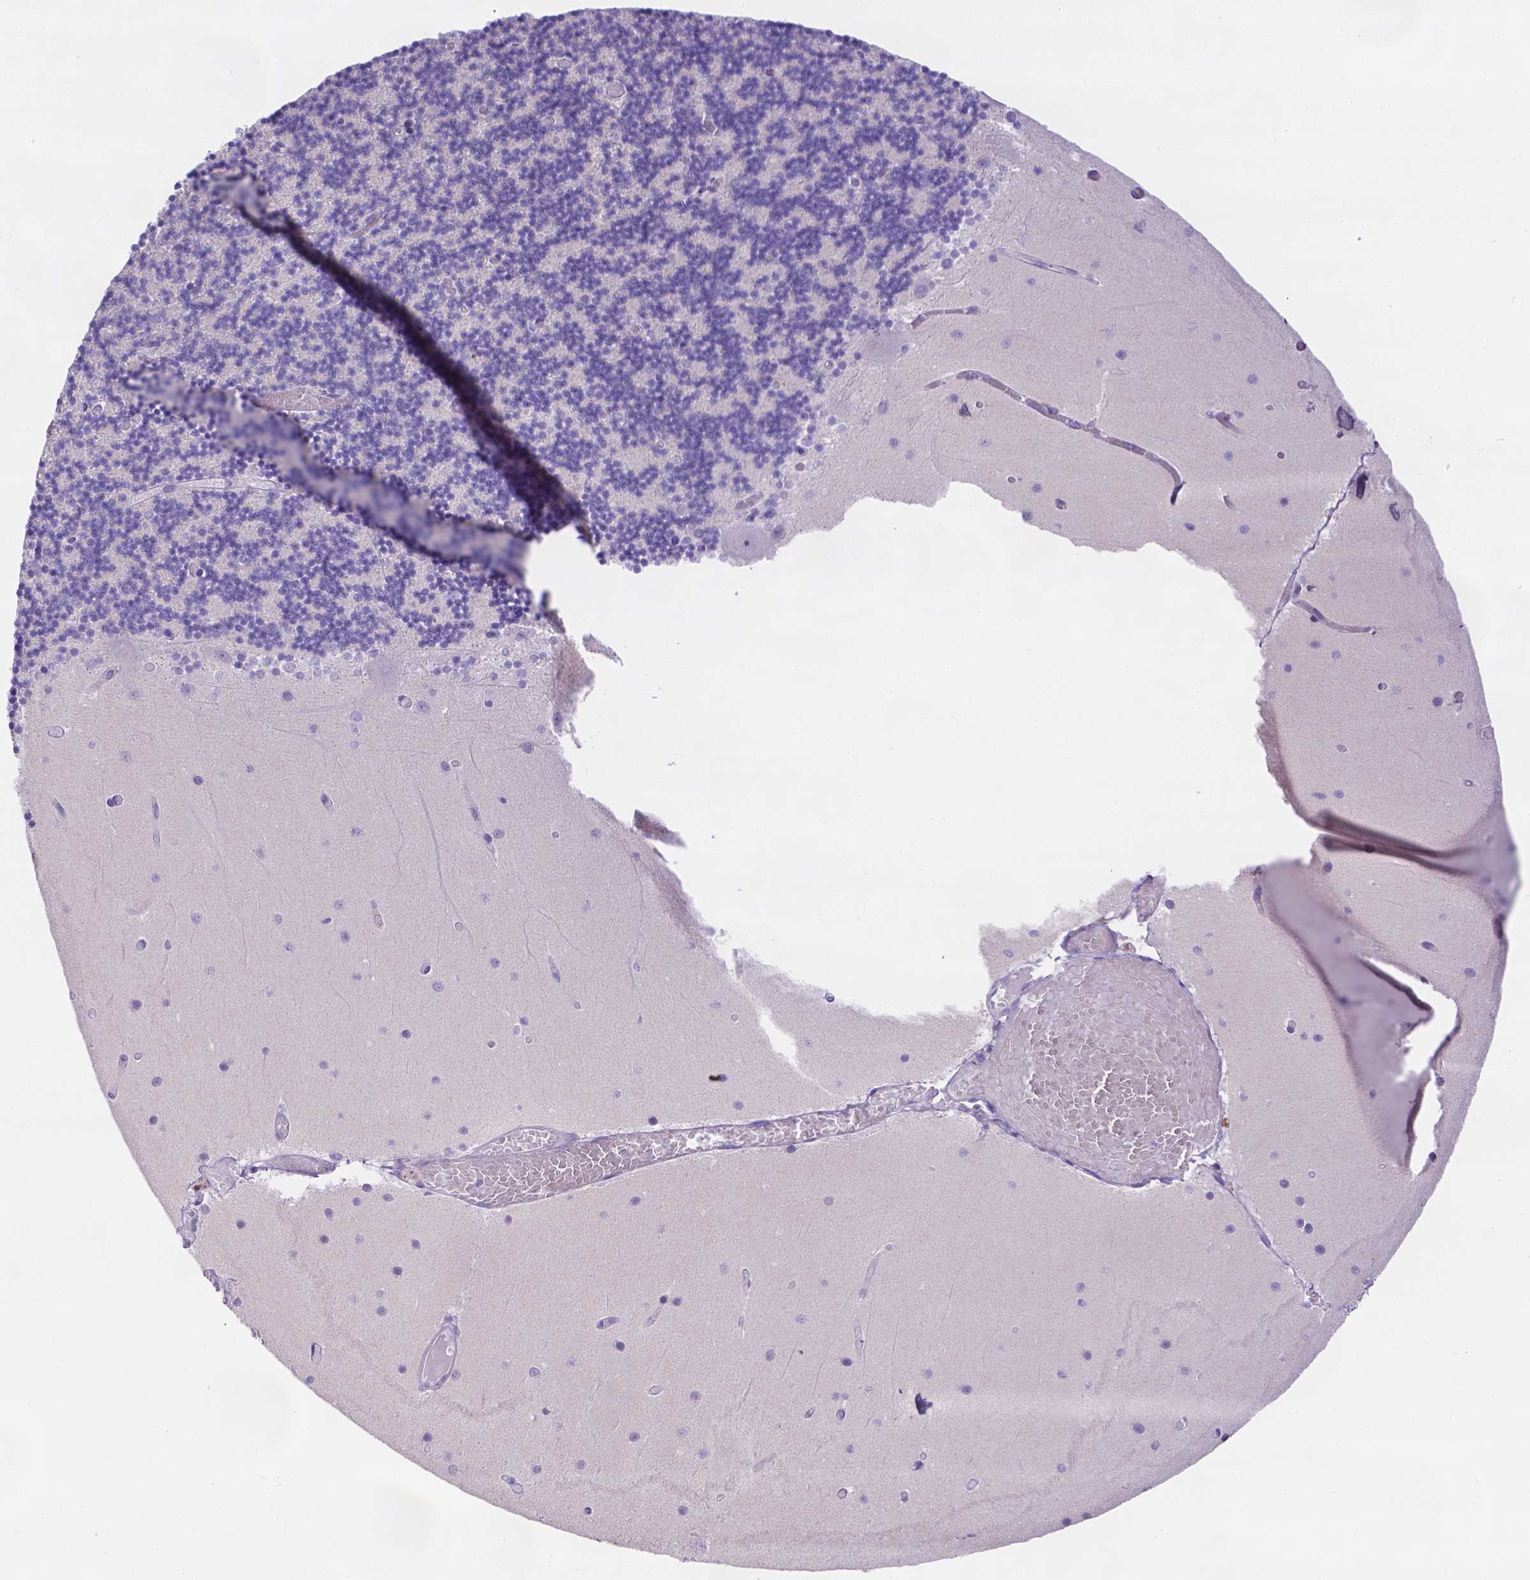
{"staining": {"intensity": "negative", "quantity": "none", "location": "none"}, "tissue": "cerebellum", "cell_type": "Cells in granular layer", "image_type": "normal", "snomed": [{"axis": "morphology", "description": "Normal tissue, NOS"}, {"axis": "topography", "description": "Cerebellum"}], "caption": "Immunohistochemistry of unremarkable cerebellum exhibits no positivity in cells in granular layer. Brightfield microscopy of immunohistochemistry stained with DAB (3,3'-diaminobenzidine) (brown) and hematoxylin (blue), captured at high magnification.", "gene": "CD96", "patient": {"sex": "female", "age": 28}}